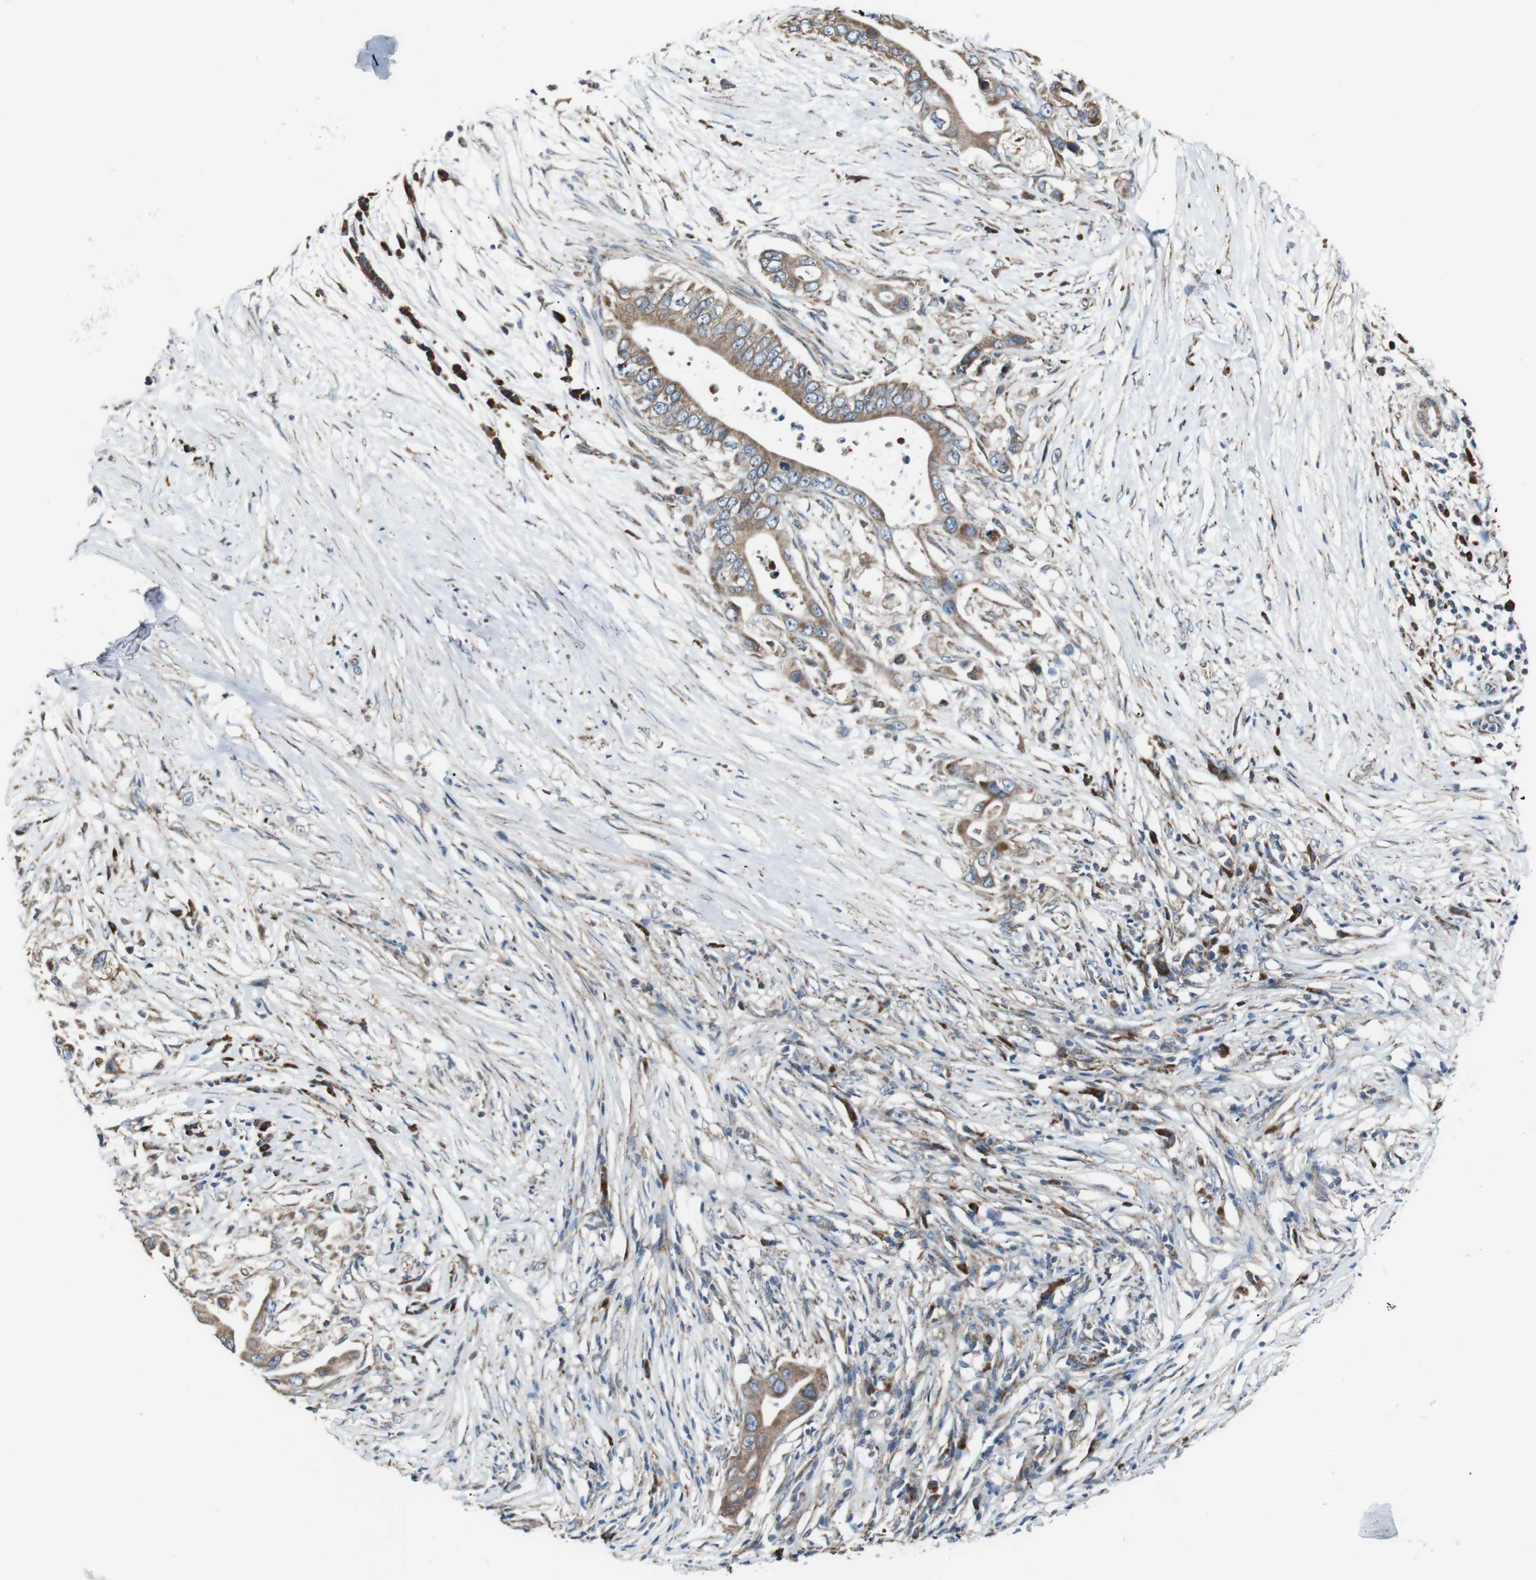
{"staining": {"intensity": "moderate", "quantity": ">75%", "location": "cytoplasmic/membranous"}, "tissue": "pancreatic cancer", "cell_type": "Tumor cells", "image_type": "cancer", "snomed": [{"axis": "morphology", "description": "Adenocarcinoma, NOS"}, {"axis": "topography", "description": "Pancreas"}], "caption": "Immunohistochemistry (DAB) staining of human pancreatic cancer (adenocarcinoma) exhibits moderate cytoplasmic/membranous protein expression in about >75% of tumor cells.", "gene": "CISD2", "patient": {"sex": "male", "age": 77}}